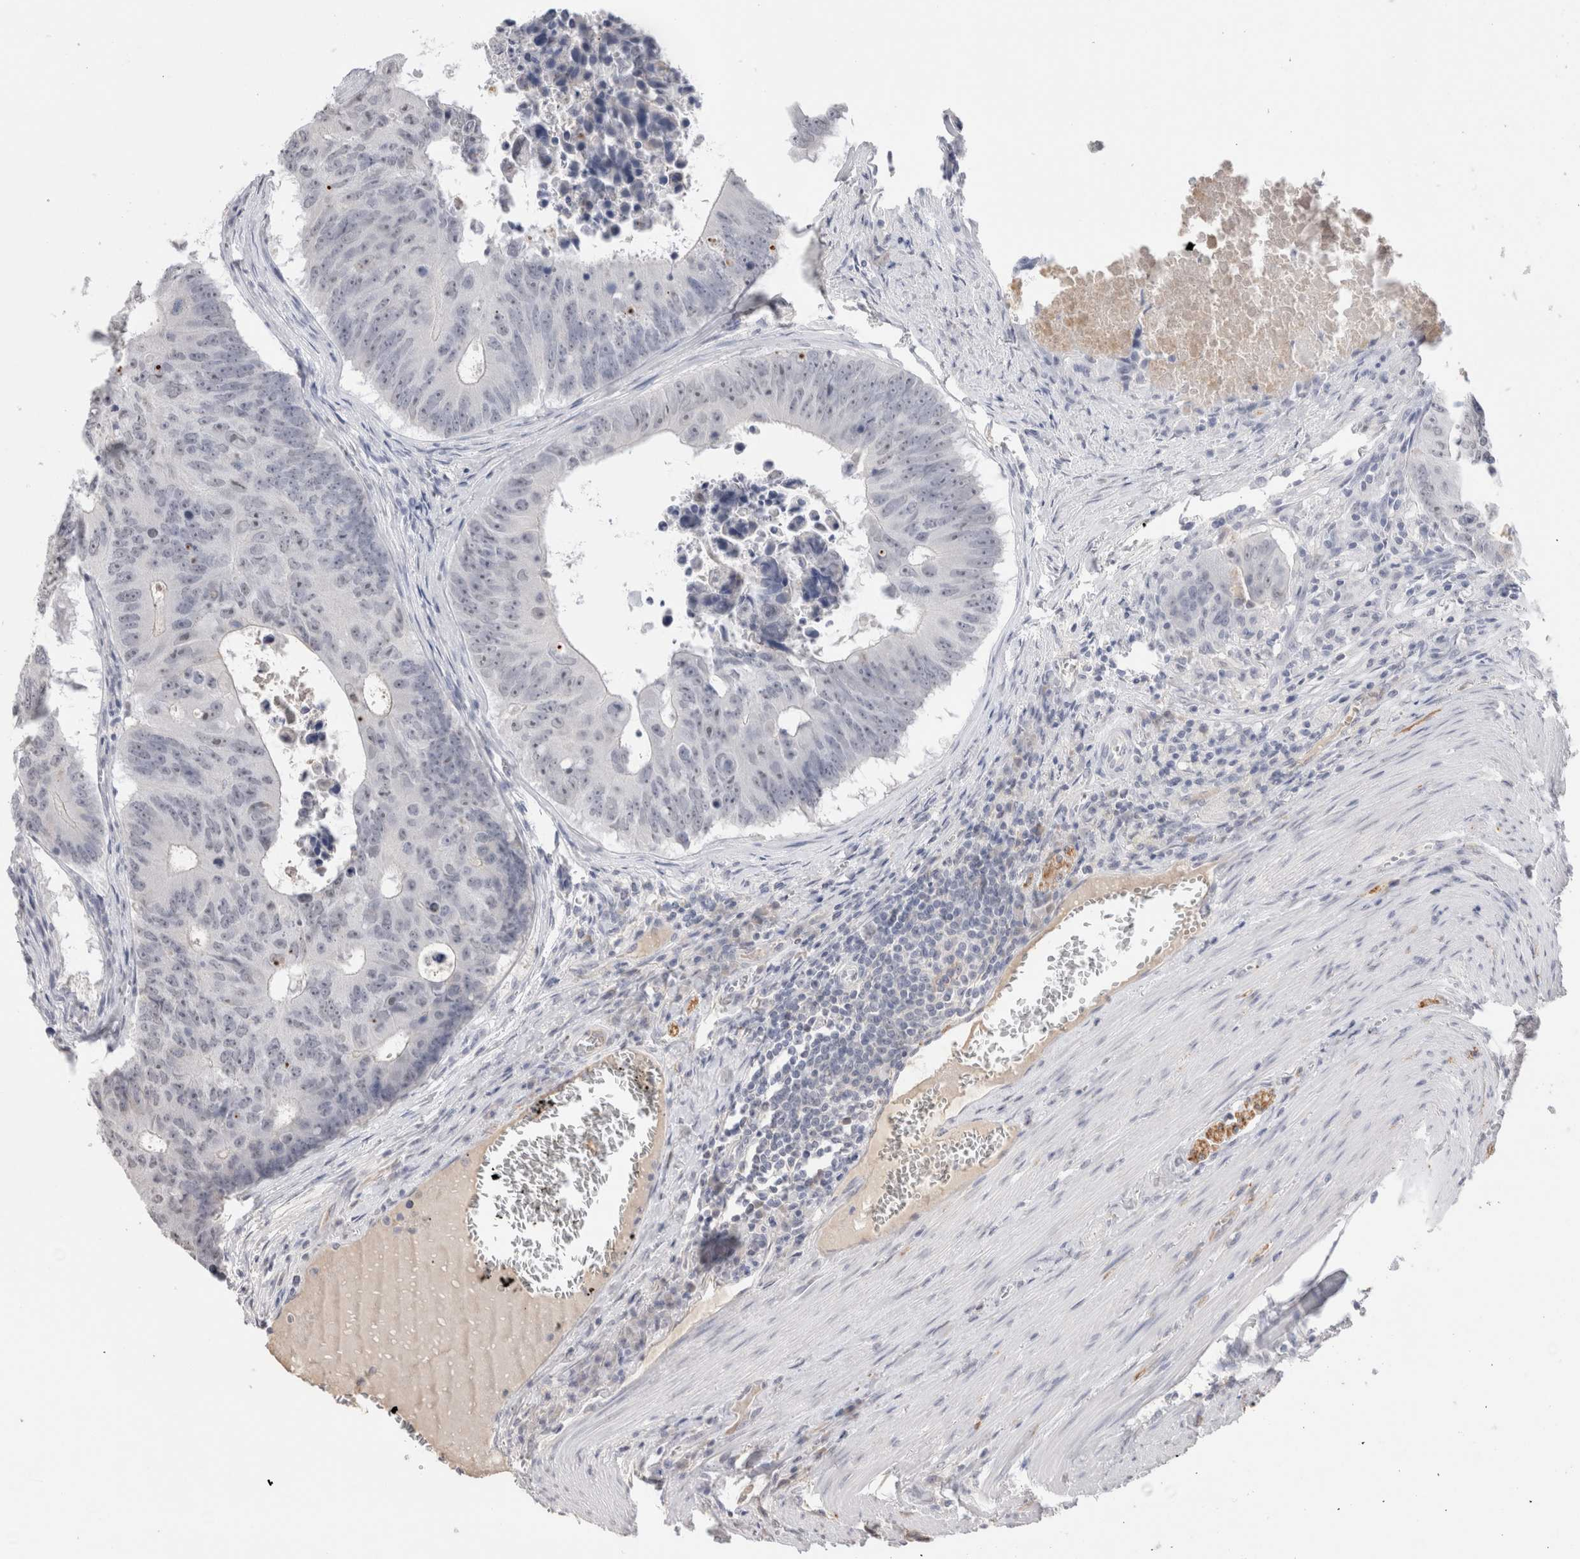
{"staining": {"intensity": "negative", "quantity": "none", "location": "none"}, "tissue": "colorectal cancer", "cell_type": "Tumor cells", "image_type": "cancer", "snomed": [{"axis": "morphology", "description": "Adenocarcinoma, NOS"}, {"axis": "topography", "description": "Colon"}], "caption": "Colorectal cancer was stained to show a protein in brown. There is no significant staining in tumor cells.", "gene": "CADM3", "patient": {"sex": "male", "age": 87}}